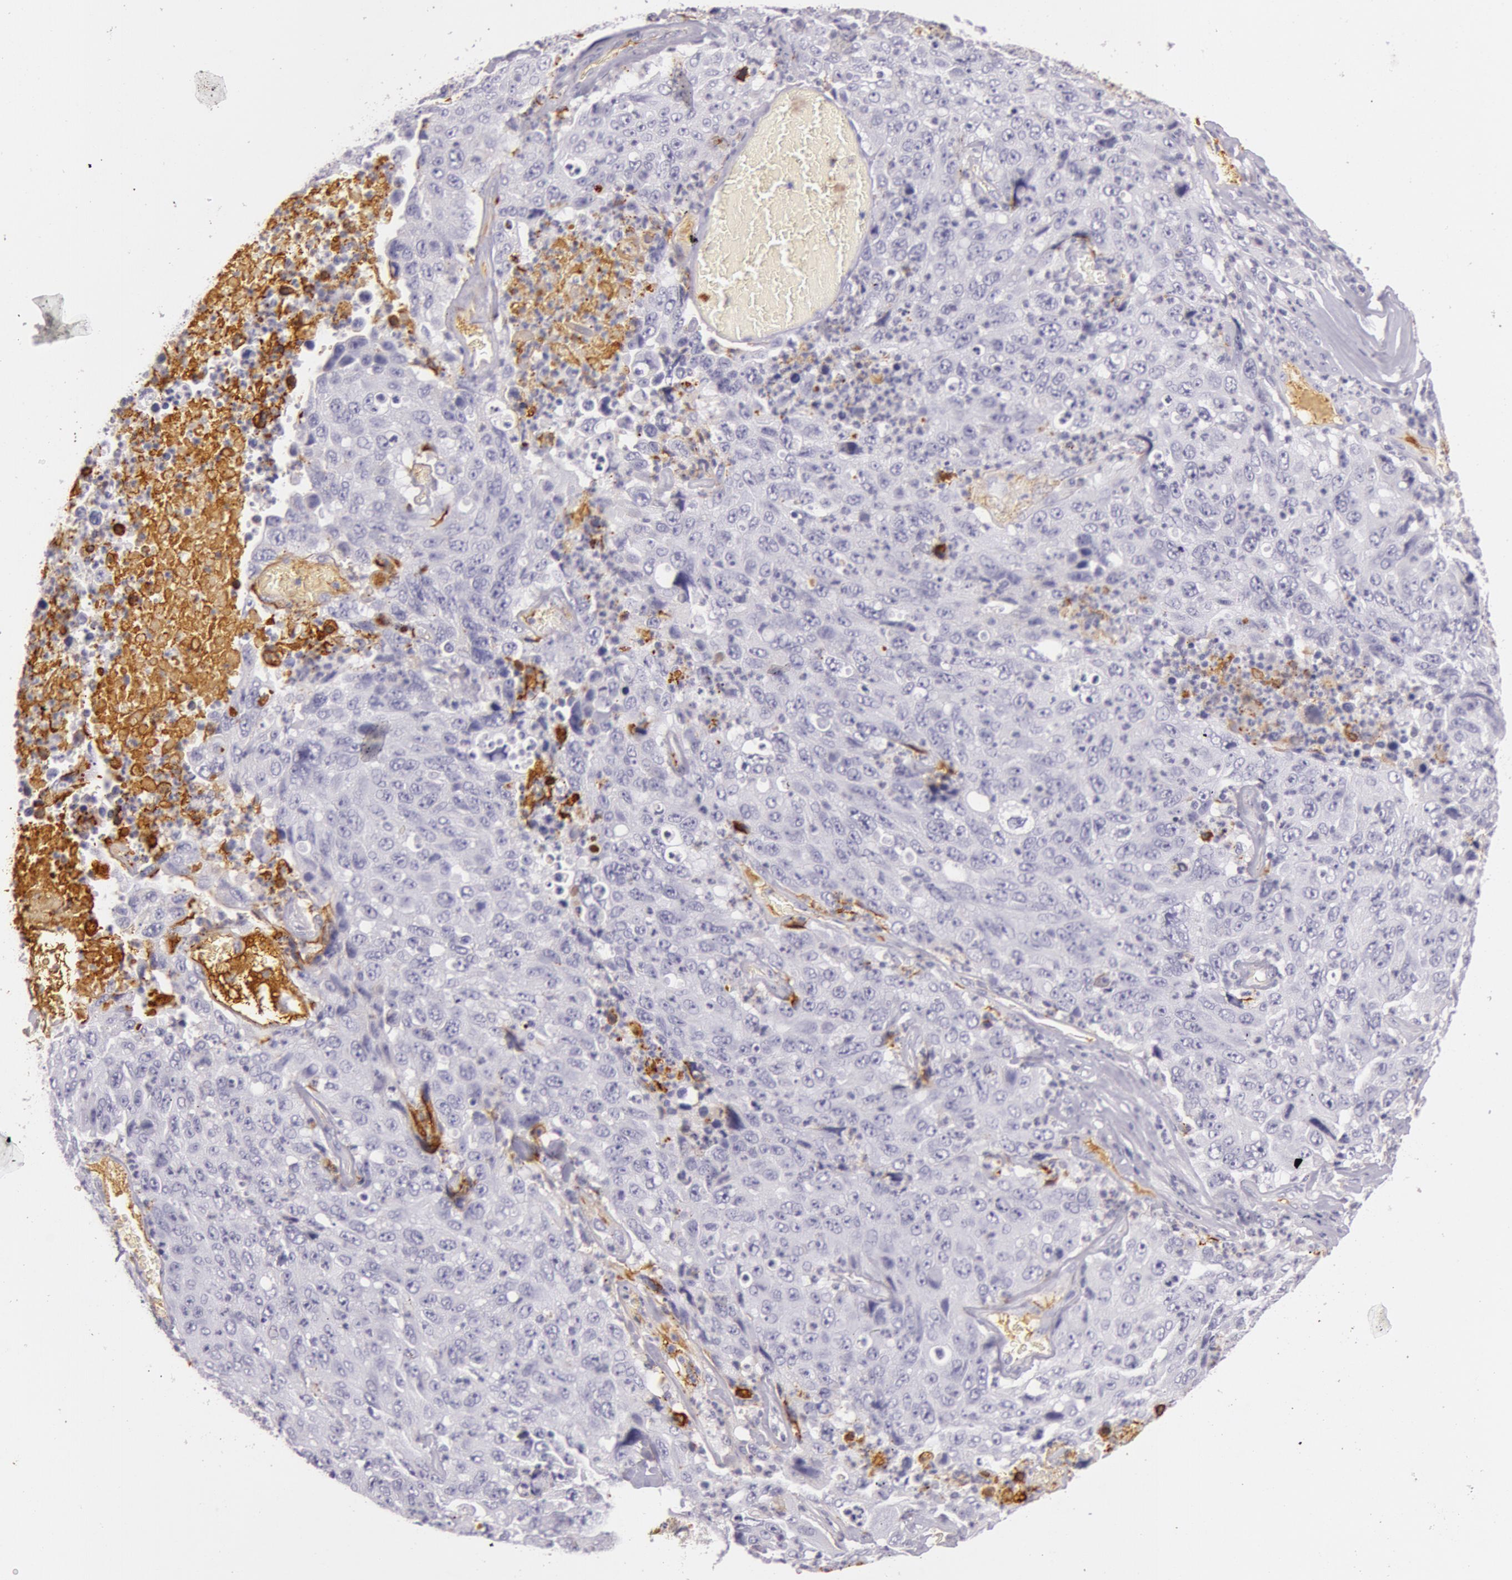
{"staining": {"intensity": "negative", "quantity": "none", "location": "none"}, "tissue": "lung cancer", "cell_type": "Tumor cells", "image_type": "cancer", "snomed": [{"axis": "morphology", "description": "Squamous cell carcinoma, NOS"}, {"axis": "topography", "description": "Lung"}], "caption": "Immunohistochemistry (IHC) of squamous cell carcinoma (lung) exhibits no positivity in tumor cells. Brightfield microscopy of immunohistochemistry stained with DAB (brown) and hematoxylin (blue), captured at high magnification.", "gene": "C4BPA", "patient": {"sex": "male", "age": 64}}